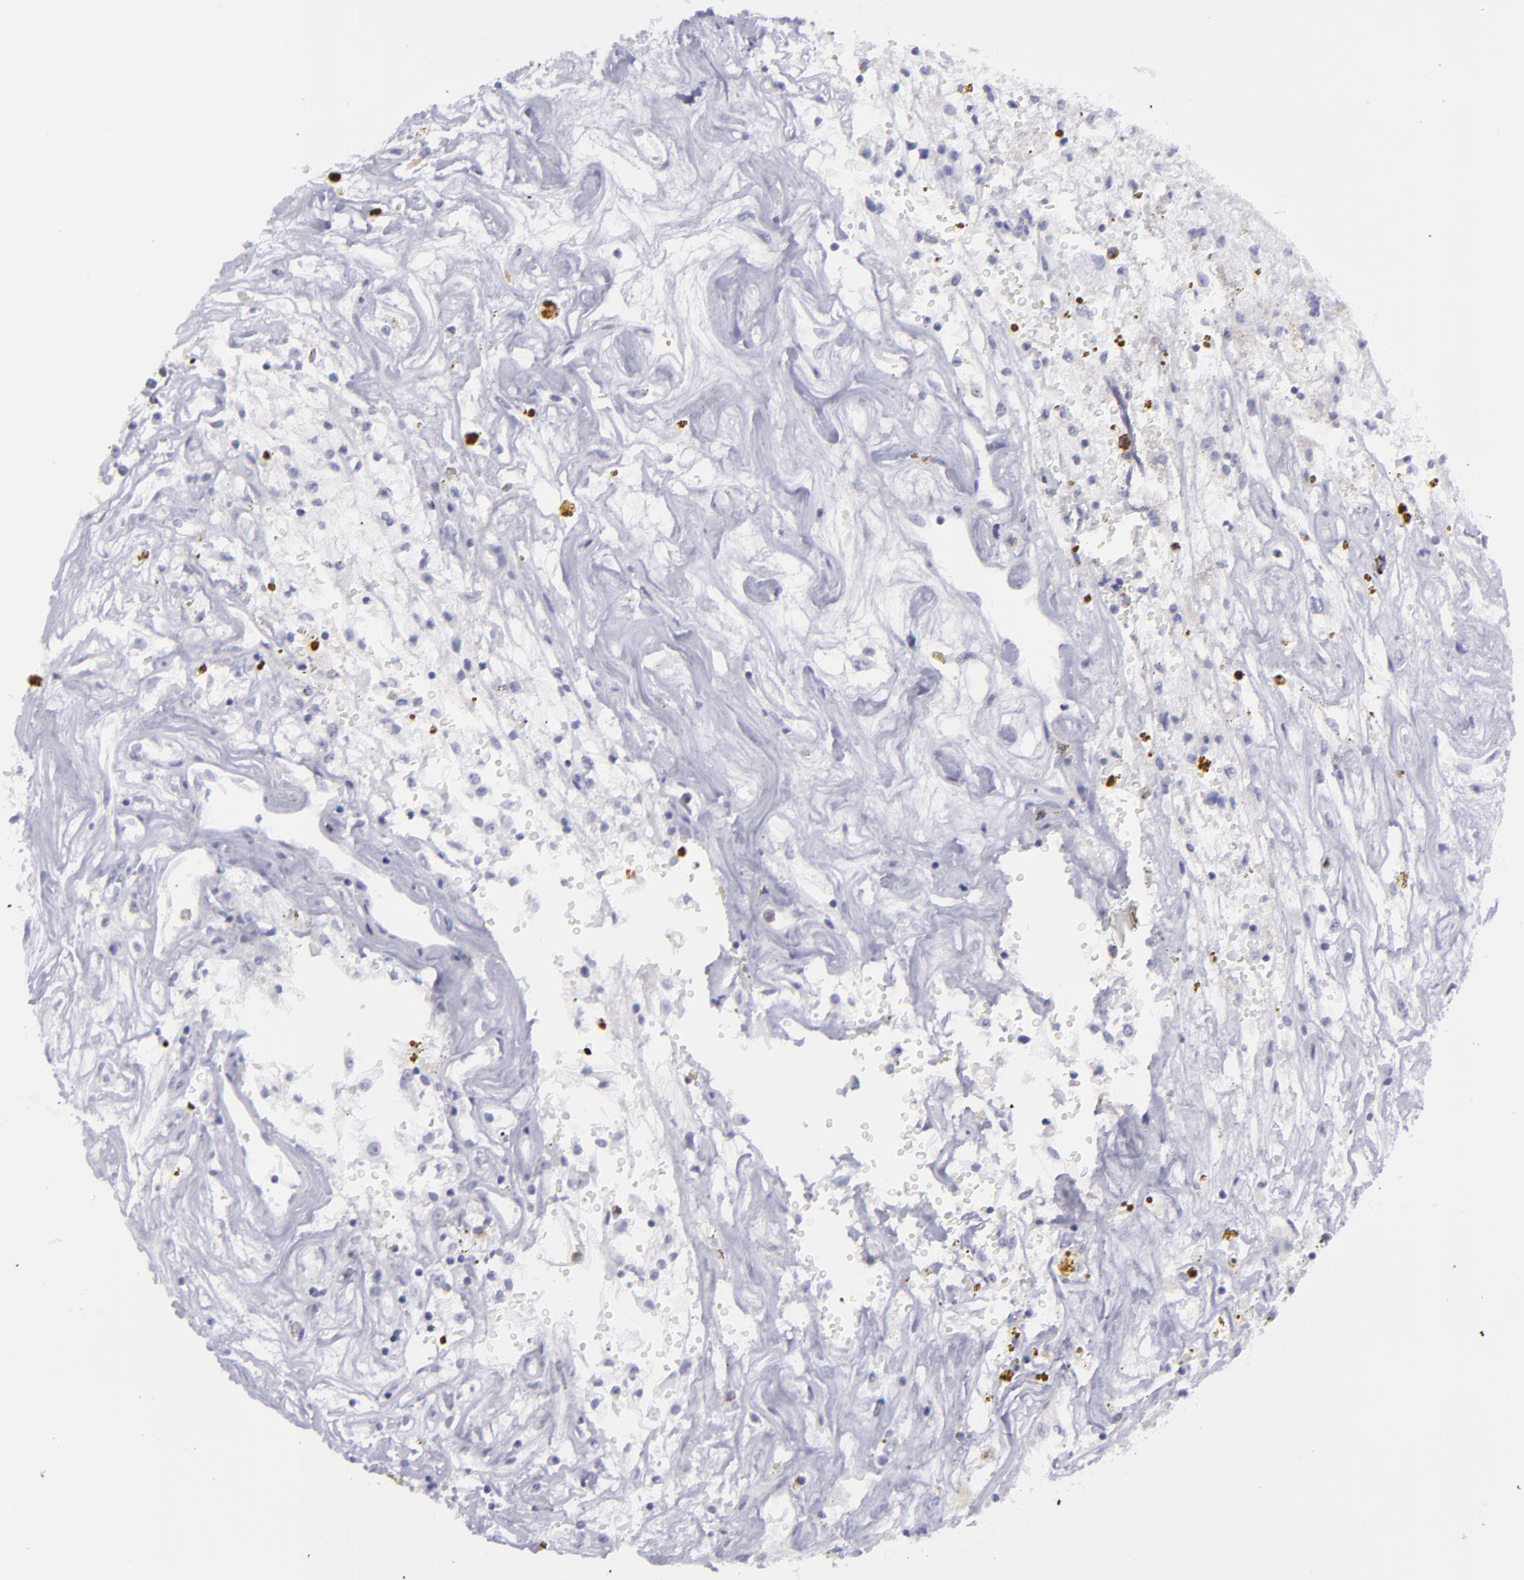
{"staining": {"intensity": "negative", "quantity": "none", "location": "none"}, "tissue": "renal cancer", "cell_type": "Tumor cells", "image_type": "cancer", "snomed": [{"axis": "morphology", "description": "Adenocarcinoma, NOS"}, {"axis": "topography", "description": "Kidney"}], "caption": "Tumor cells show no significant expression in renal cancer (adenocarcinoma). Nuclei are stained in blue.", "gene": "SELPLG", "patient": {"sex": "male", "age": 78}}